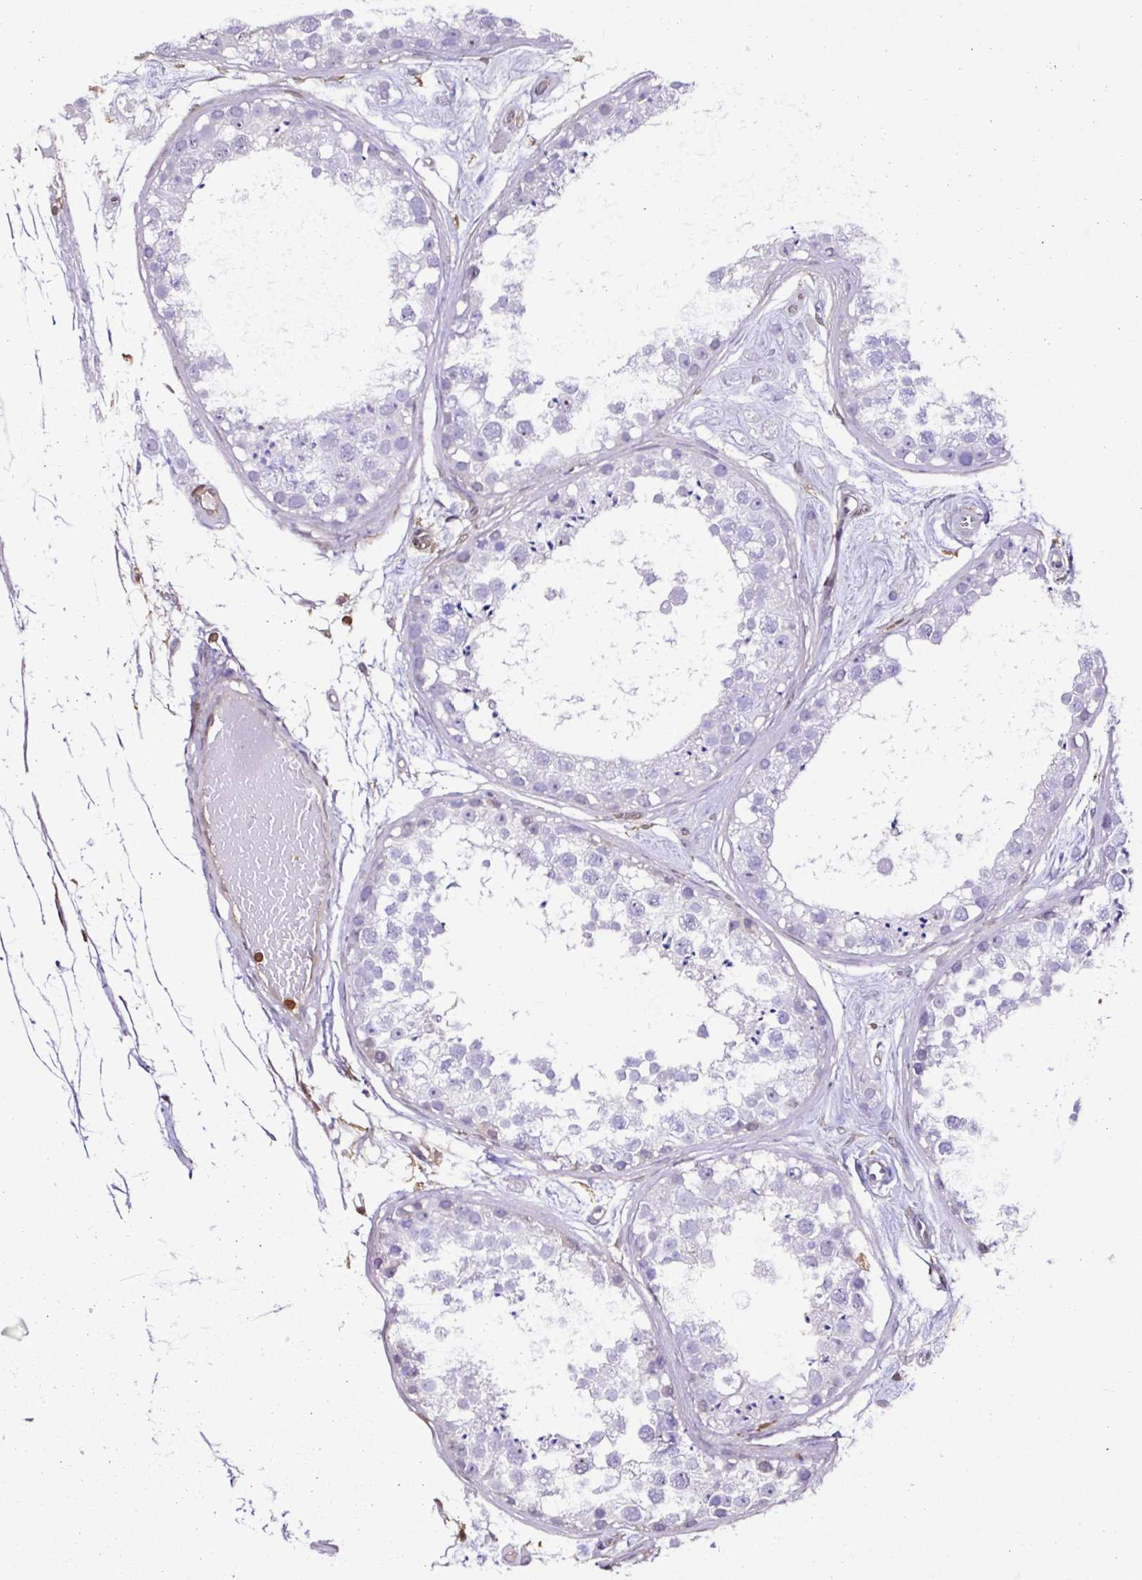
{"staining": {"intensity": "negative", "quantity": "none", "location": "none"}, "tissue": "testis", "cell_type": "Cells in seminiferous ducts", "image_type": "normal", "snomed": [{"axis": "morphology", "description": "Normal tissue, NOS"}, {"axis": "topography", "description": "Testis"}], "caption": "Immunohistochemistry (IHC) of unremarkable testis demonstrates no positivity in cells in seminiferous ducts. Nuclei are stained in blue.", "gene": "ARHGDIB", "patient": {"sex": "male", "age": 25}}